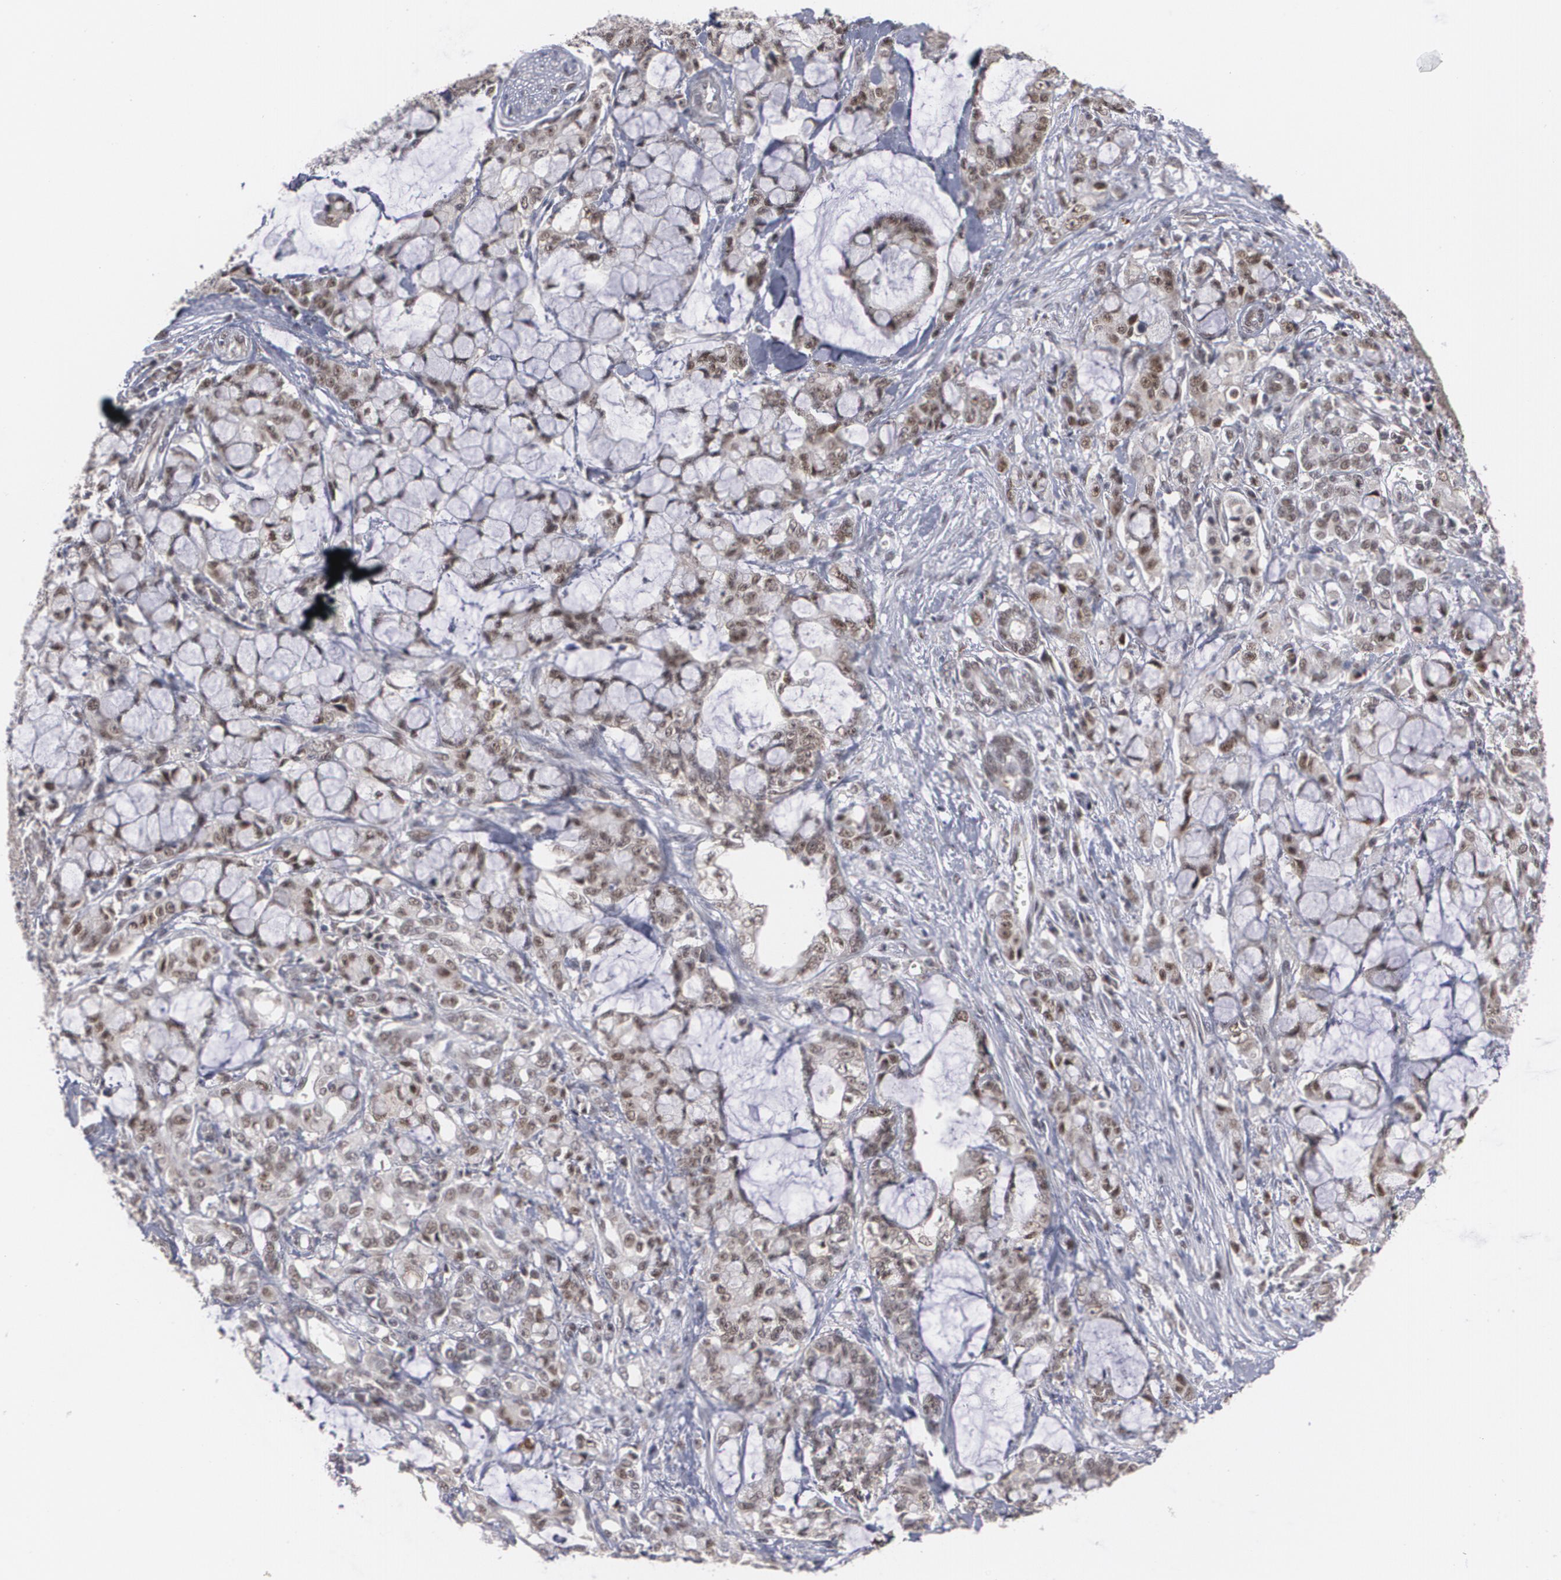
{"staining": {"intensity": "moderate", "quantity": ">75%", "location": "nuclear"}, "tissue": "pancreatic cancer", "cell_type": "Tumor cells", "image_type": "cancer", "snomed": [{"axis": "morphology", "description": "Adenocarcinoma, NOS"}, {"axis": "topography", "description": "Pancreas"}], "caption": "Protein expression analysis of pancreatic cancer exhibits moderate nuclear expression in about >75% of tumor cells.", "gene": "INTS6", "patient": {"sex": "female", "age": 73}}